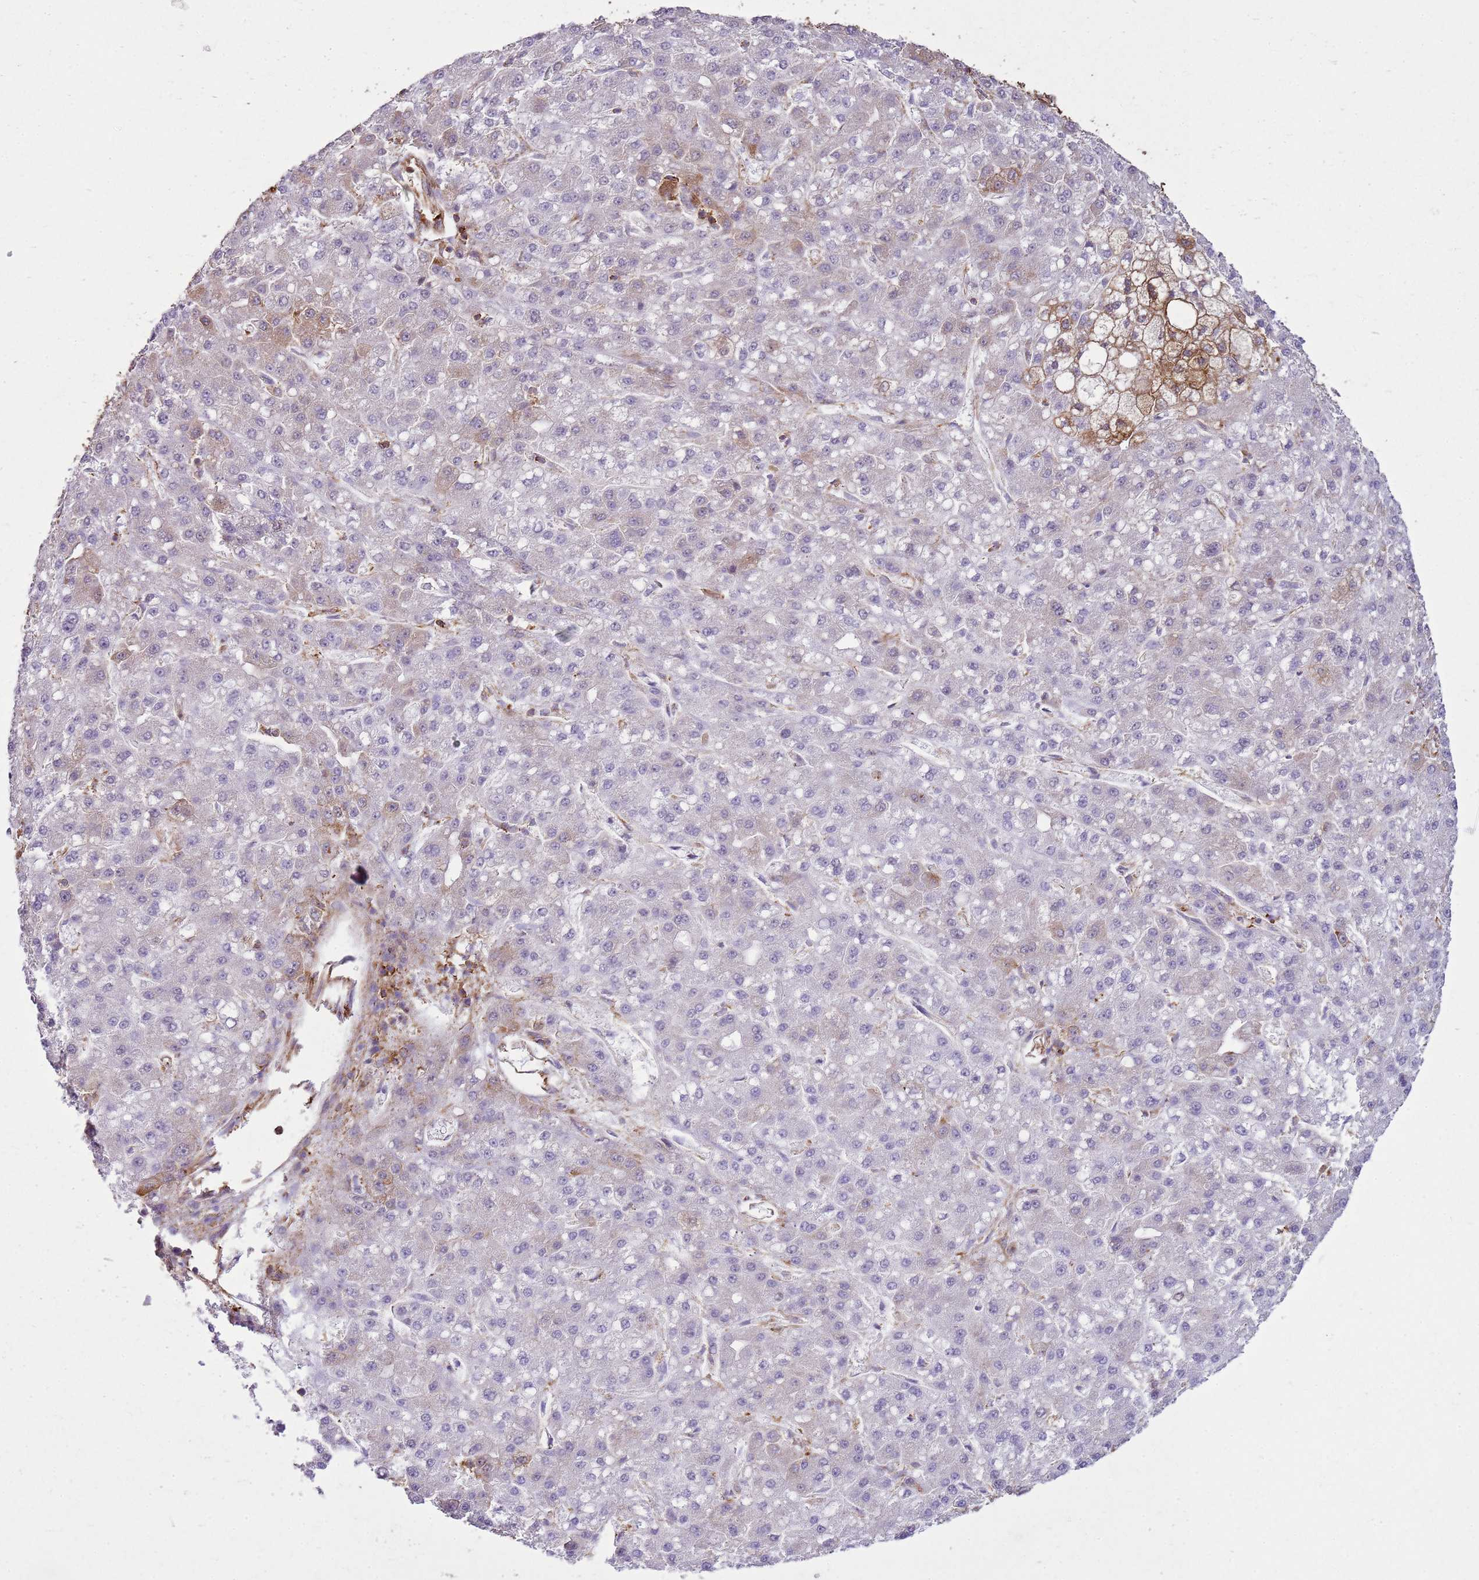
{"staining": {"intensity": "moderate", "quantity": "<25%", "location": "cytoplasmic/membranous"}, "tissue": "liver cancer", "cell_type": "Tumor cells", "image_type": "cancer", "snomed": [{"axis": "morphology", "description": "Carcinoma, Hepatocellular, NOS"}, {"axis": "topography", "description": "Liver"}], "caption": "Tumor cells exhibit low levels of moderate cytoplasmic/membranous staining in approximately <25% of cells in human liver hepatocellular carcinoma.", "gene": "GABRE", "patient": {"sex": "male", "age": 67}}